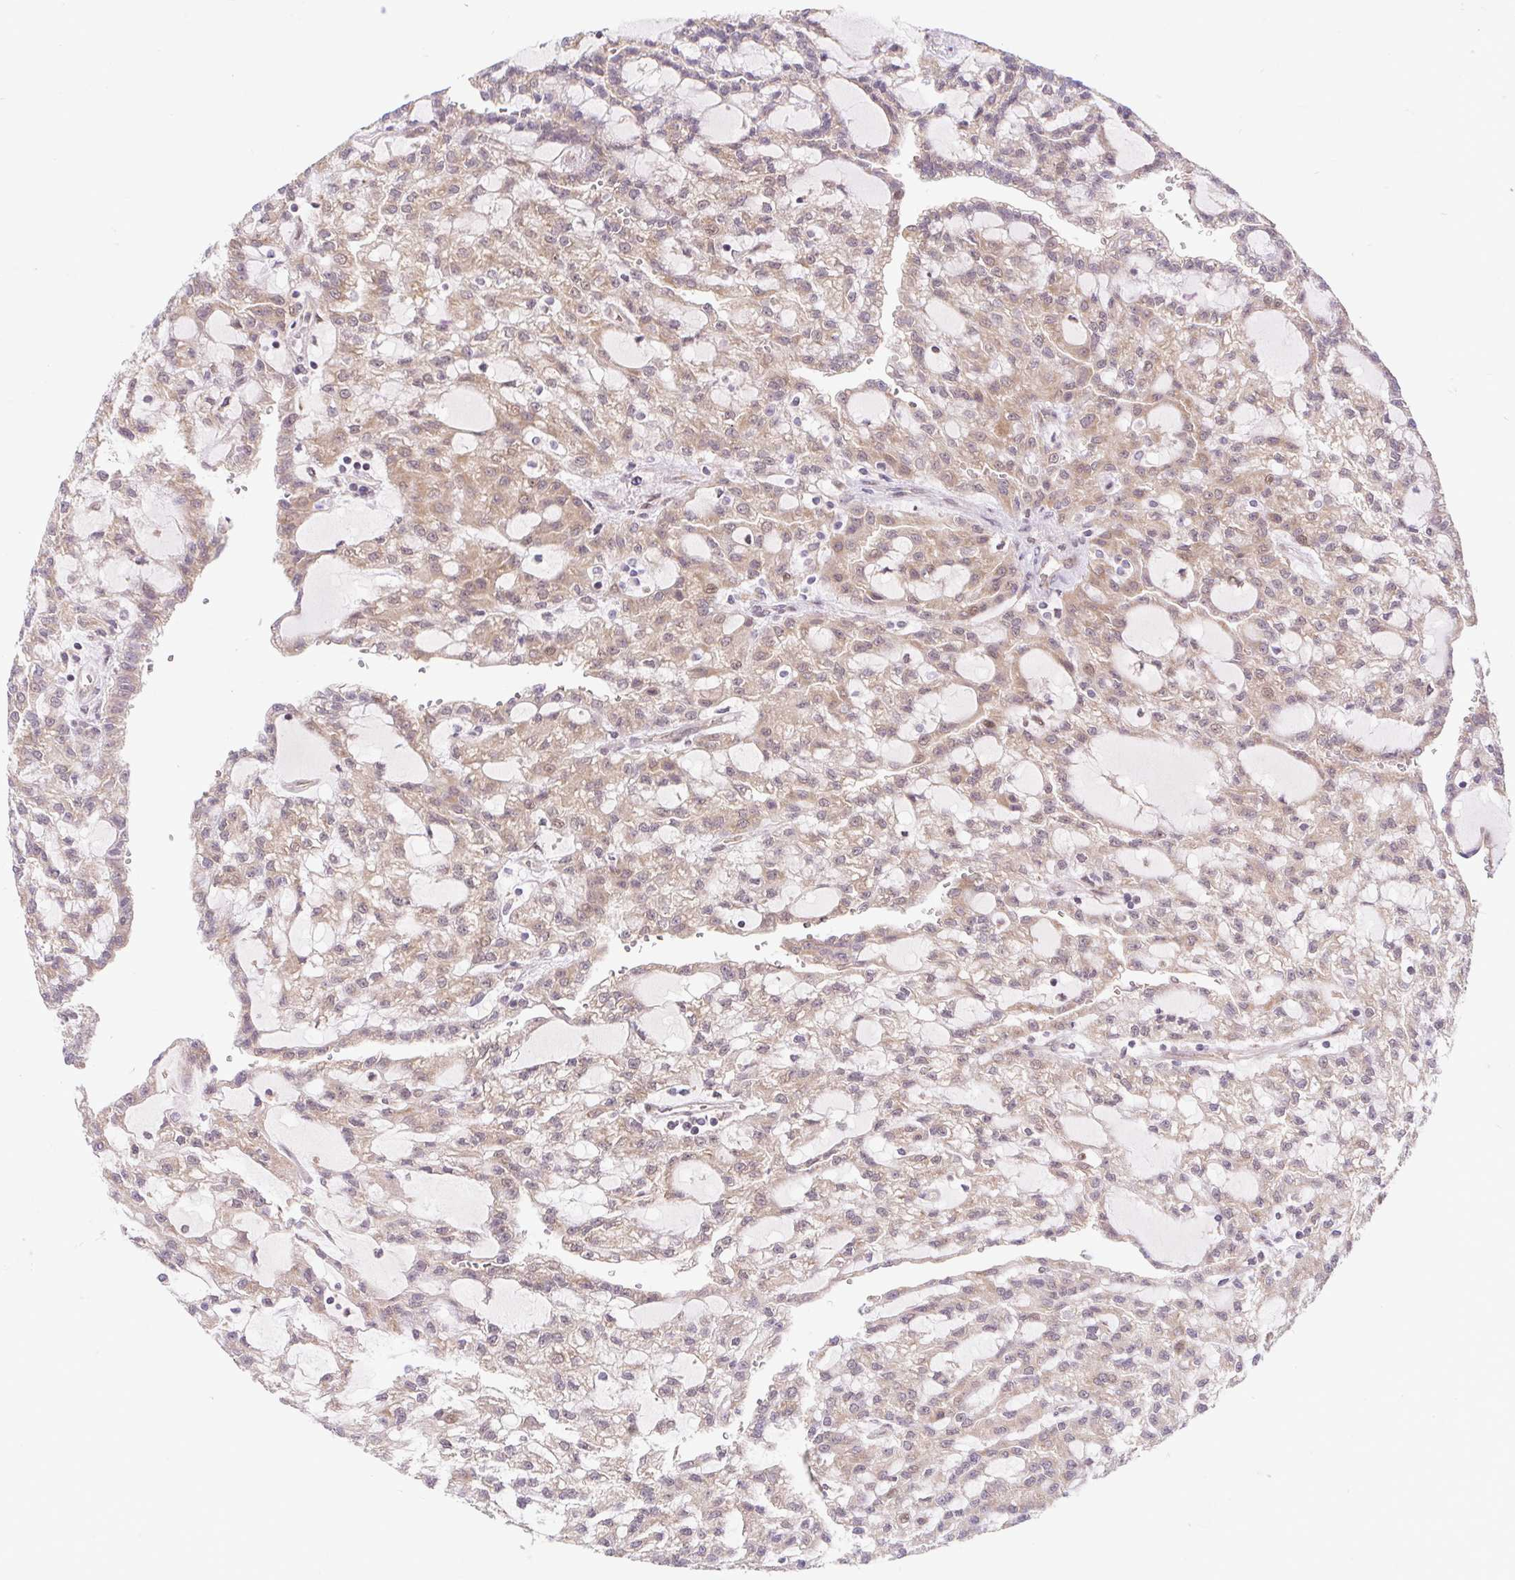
{"staining": {"intensity": "moderate", "quantity": ">75%", "location": "cytoplasmic/membranous,nuclear"}, "tissue": "renal cancer", "cell_type": "Tumor cells", "image_type": "cancer", "snomed": [{"axis": "morphology", "description": "Adenocarcinoma, NOS"}, {"axis": "topography", "description": "Kidney"}], "caption": "Tumor cells show medium levels of moderate cytoplasmic/membranous and nuclear staining in about >75% of cells in renal cancer.", "gene": "HFE", "patient": {"sex": "male", "age": 63}}